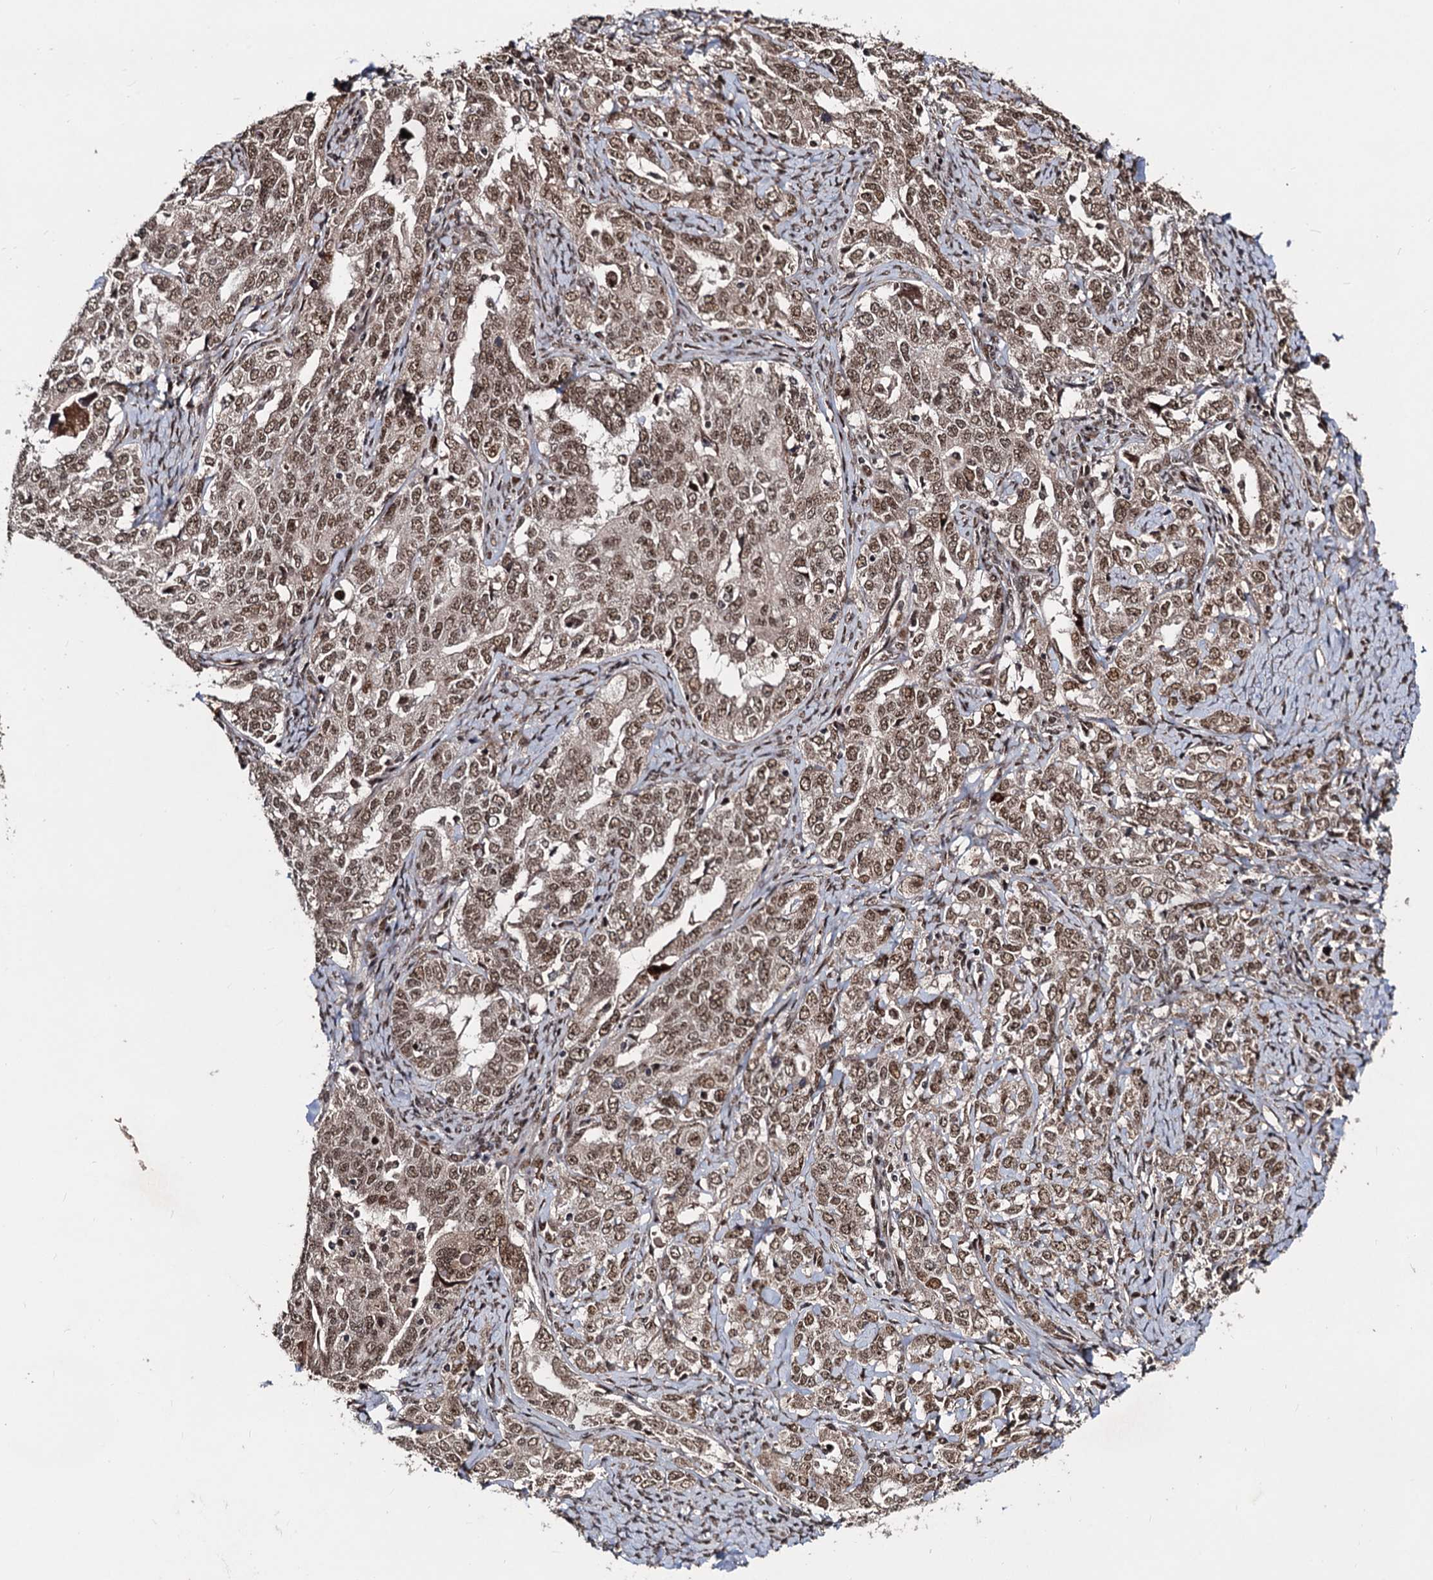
{"staining": {"intensity": "moderate", "quantity": ">75%", "location": "nuclear"}, "tissue": "ovarian cancer", "cell_type": "Tumor cells", "image_type": "cancer", "snomed": [{"axis": "morphology", "description": "Carcinoma, endometroid"}, {"axis": "topography", "description": "Ovary"}], "caption": "A medium amount of moderate nuclear positivity is seen in about >75% of tumor cells in ovarian cancer (endometroid carcinoma) tissue. Immunohistochemistry (ihc) stains the protein in brown and the nuclei are stained blue.", "gene": "SFSWAP", "patient": {"sex": "female", "age": 62}}